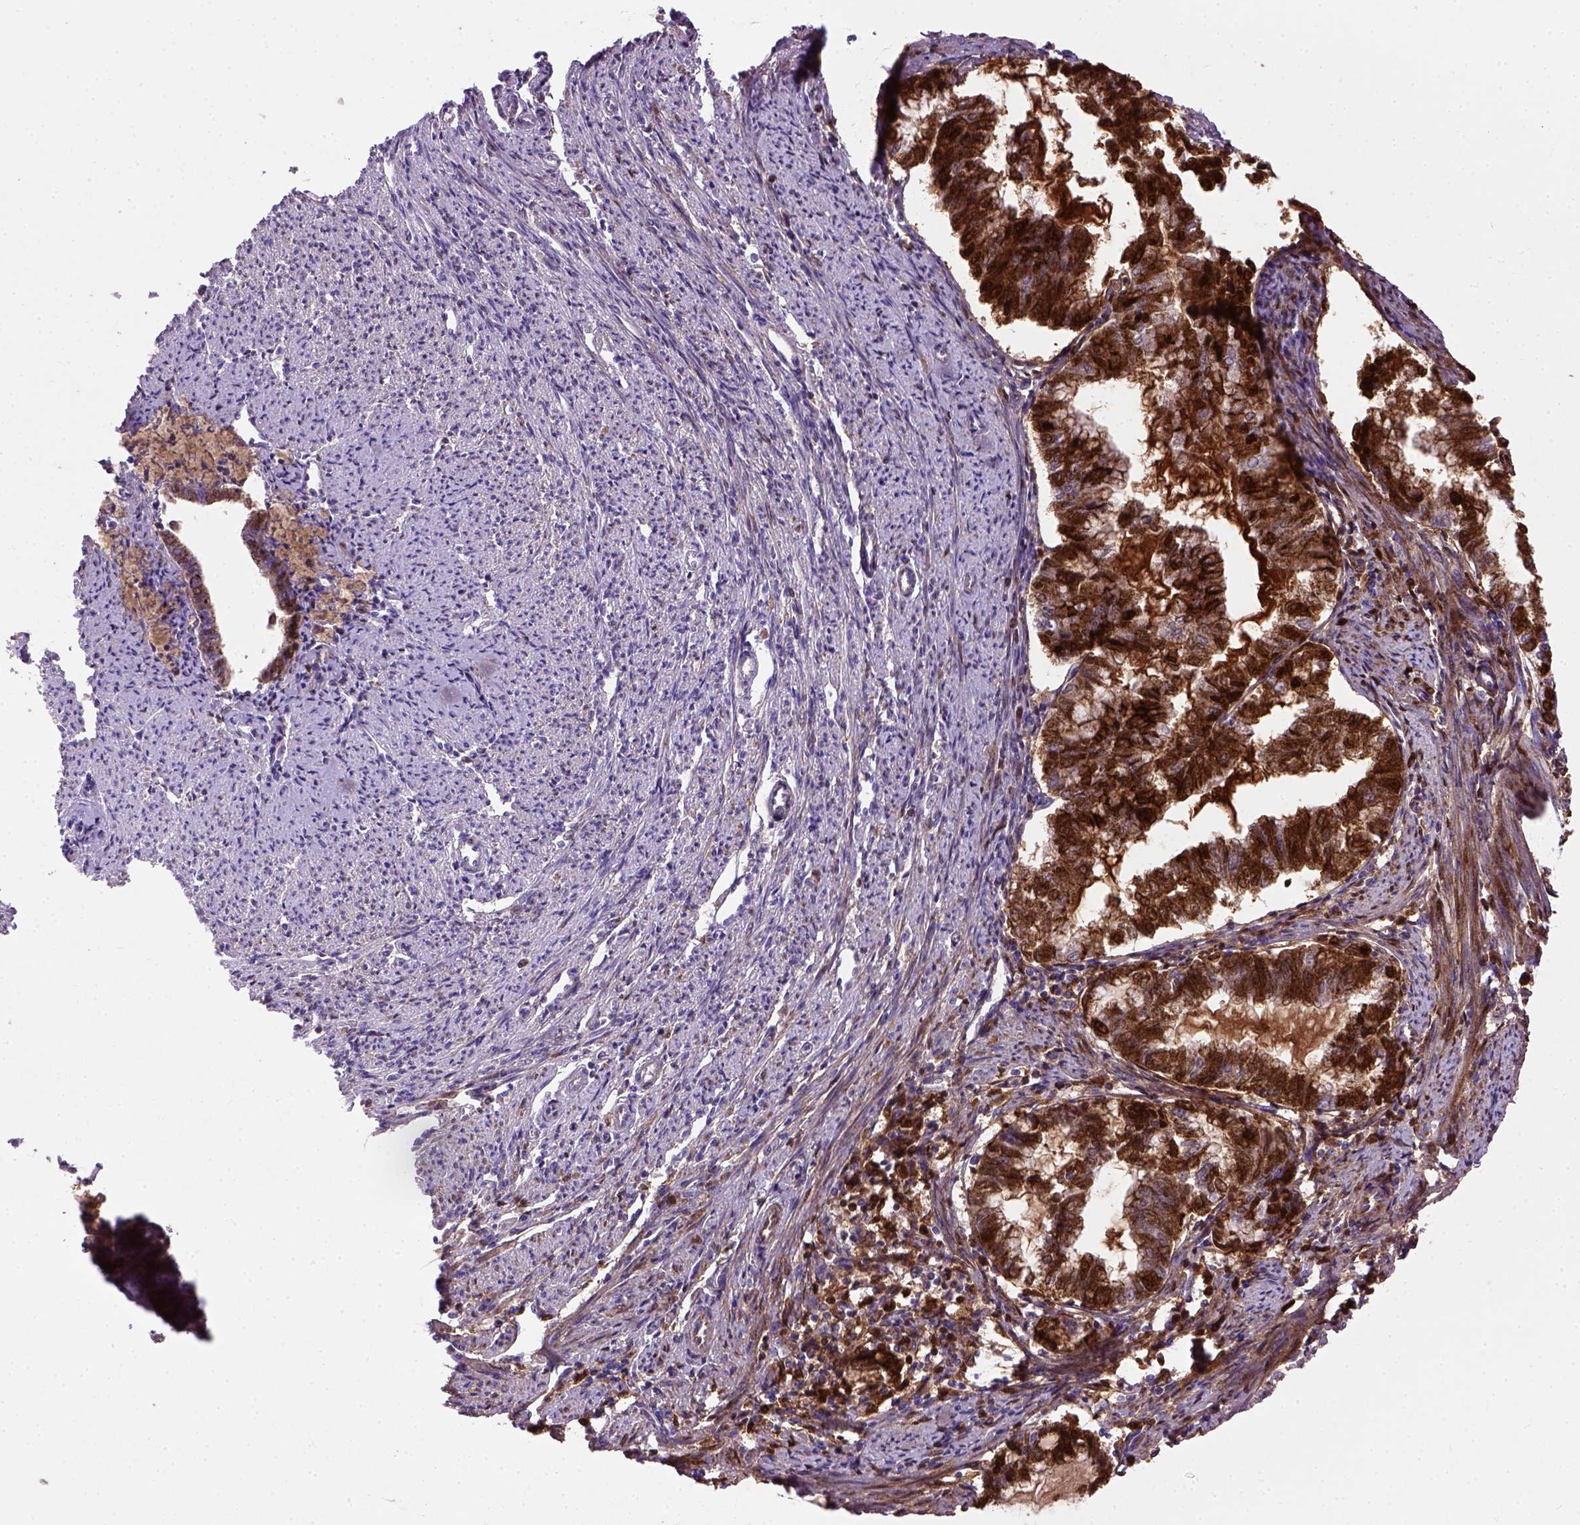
{"staining": {"intensity": "strong", "quantity": ">75%", "location": "cytoplasmic/membranous"}, "tissue": "endometrial cancer", "cell_type": "Tumor cells", "image_type": "cancer", "snomed": [{"axis": "morphology", "description": "Adenocarcinoma, NOS"}, {"axis": "topography", "description": "Endometrium"}], "caption": "An immunohistochemistry image of neoplastic tissue is shown. Protein staining in brown highlights strong cytoplasmic/membranous positivity in adenocarcinoma (endometrial) within tumor cells.", "gene": "CDH1", "patient": {"sex": "female", "age": 79}}